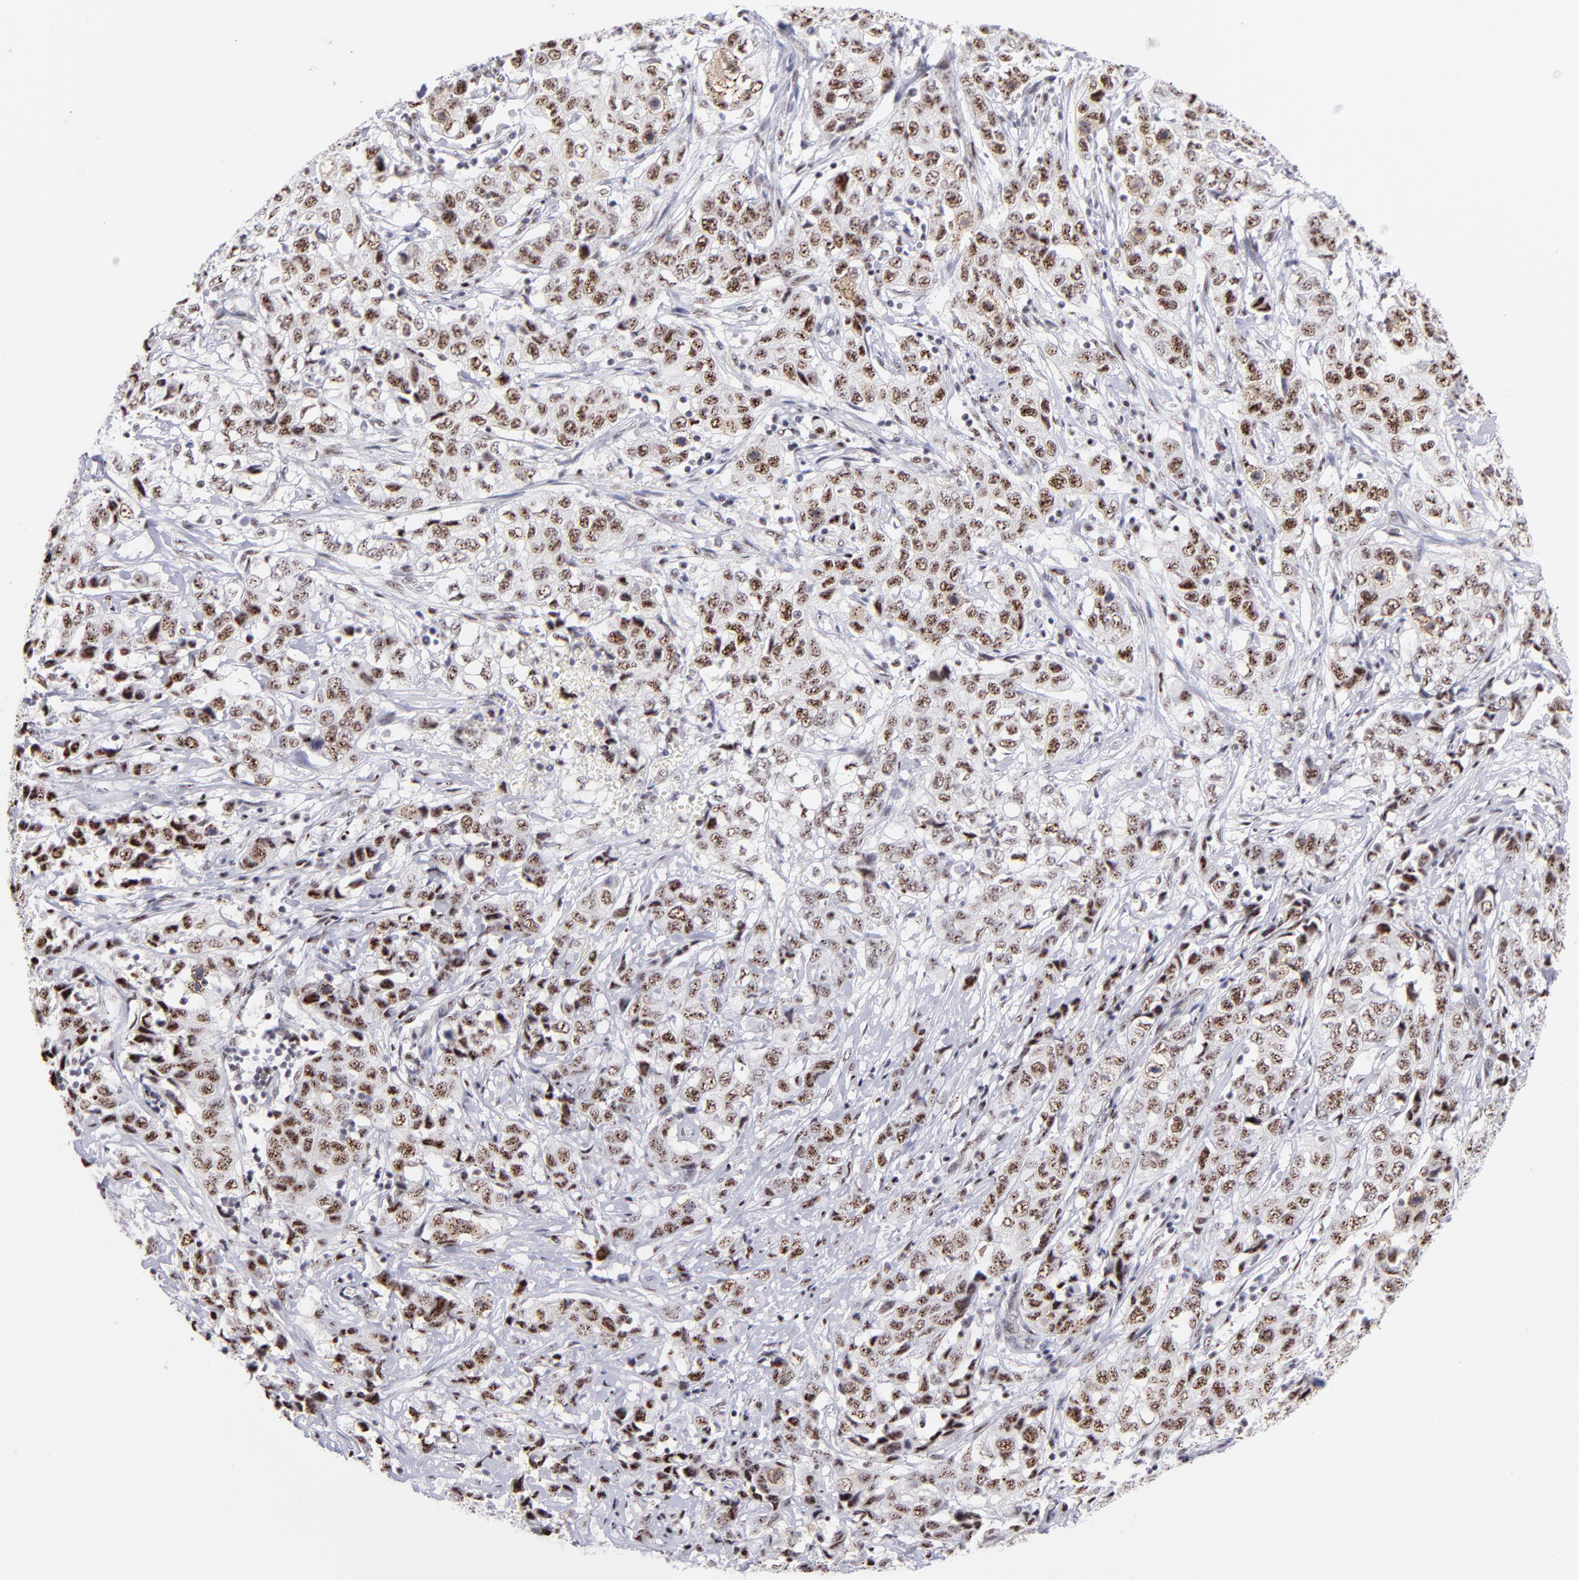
{"staining": {"intensity": "moderate", "quantity": ">75%", "location": "nuclear"}, "tissue": "stomach cancer", "cell_type": "Tumor cells", "image_type": "cancer", "snomed": [{"axis": "morphology", "description": "Adenocarcinoma, NOS"}, {"axis": "topography", "description": "Stomach"}], "caption": "A medium amount of moderate nuclear staining is appreciated in about >75% of tumor cells in stomach adenocarcinoma tissue.", "gene": "CDC25C", "patient": {"sex": "male", "age": 48}}